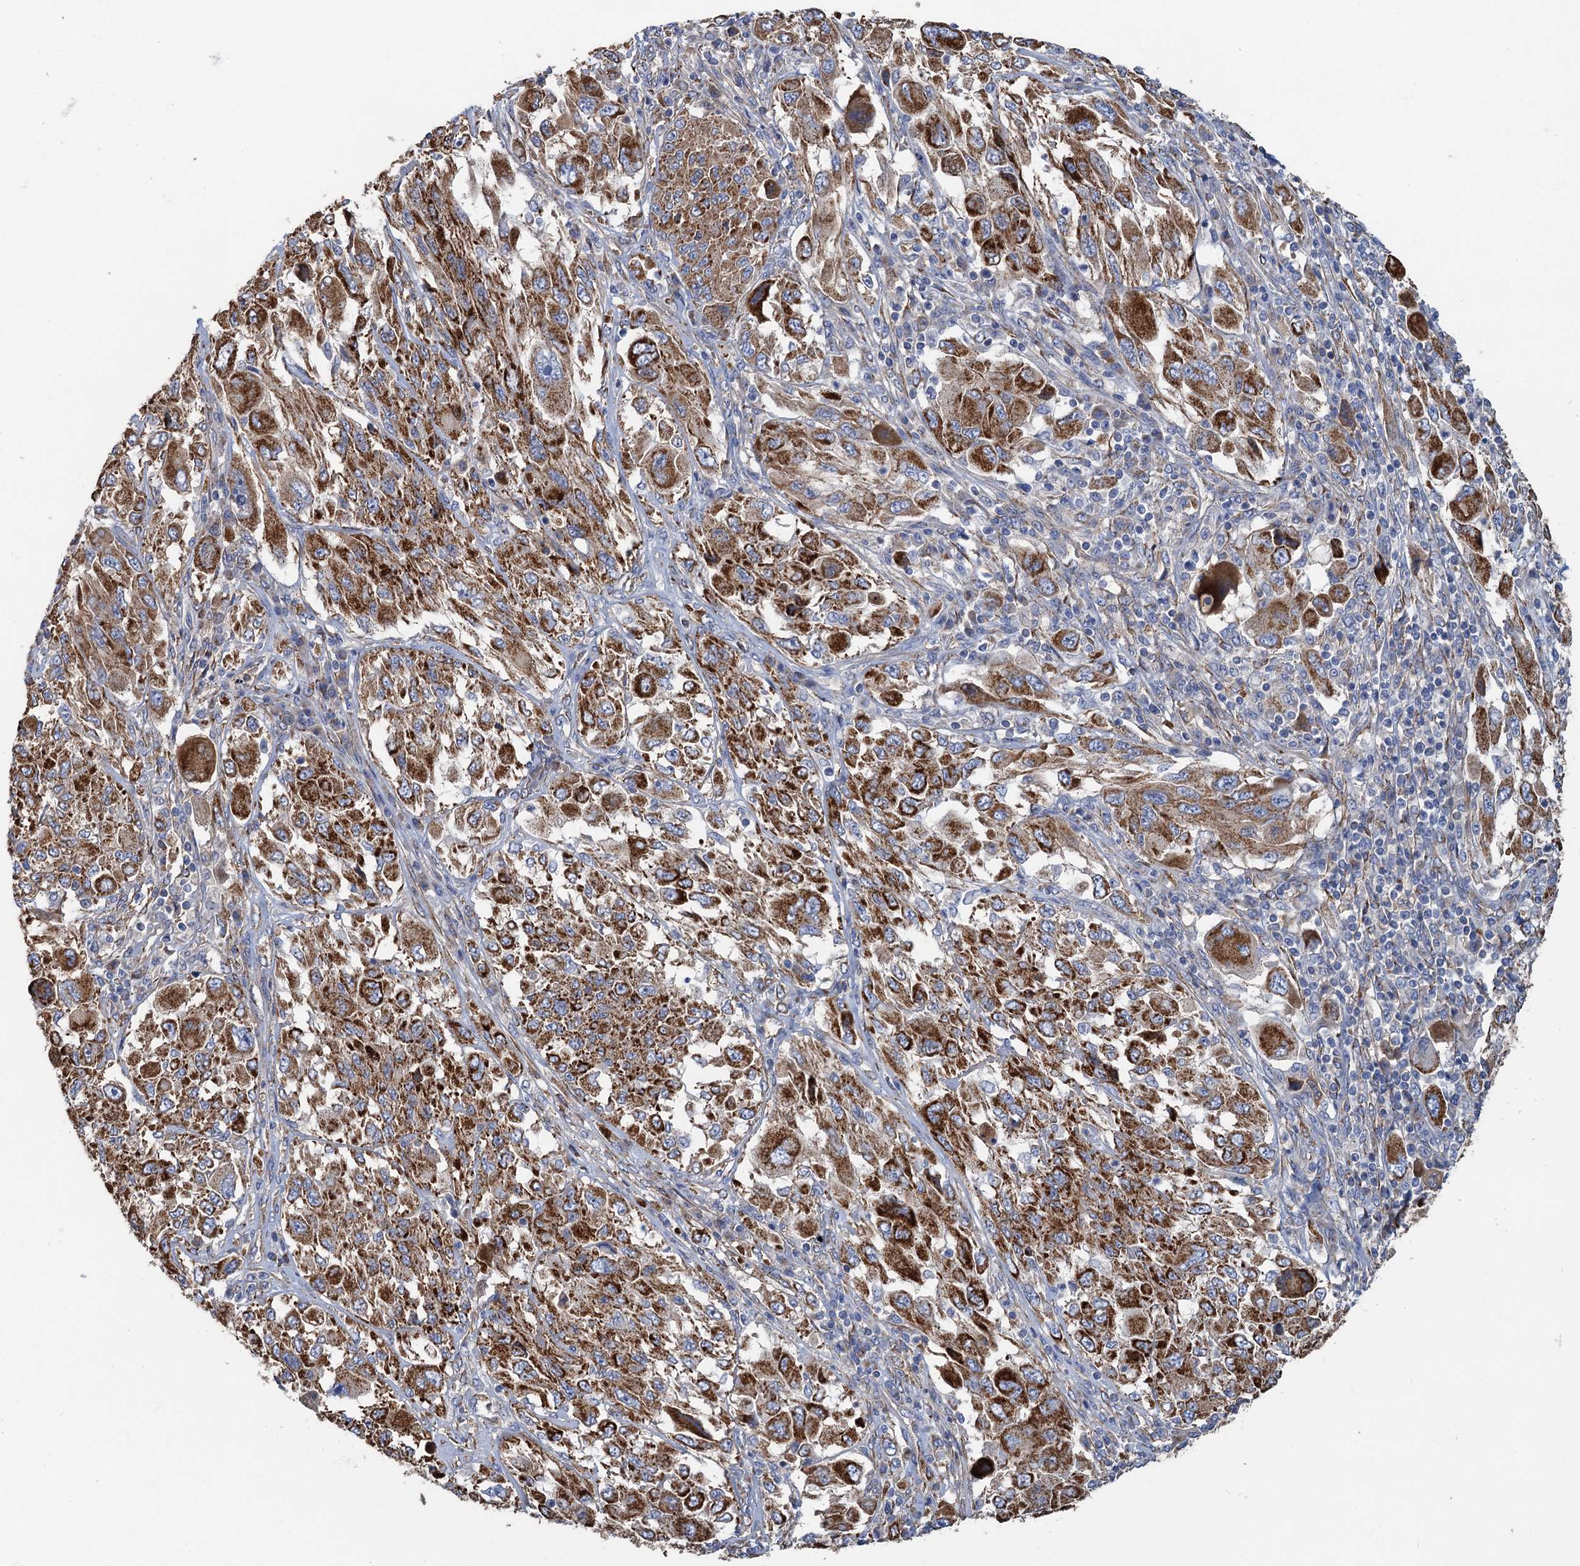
{"staining": {"intensity": "strong", "quantity": ">75%", "location": "cytoplasmic/membranous"}, "tissue": "melanoma", "cell_type": "Tumor cells", "image_type": "cancer", "snomed": [{"axis": "morphology", "description": "Malignant melanoma, NOS"}, {"axis": "topography", "description": "Skin"}], "caption": "High-power microscopy captured an immunohistochemistry (IHC) image of melanoma, revealing strong cytoplasmic/membranous staining in about >75% of tumor cells.", "gene": "GCSH", "patient": {"sex": "female", "age": 91}}